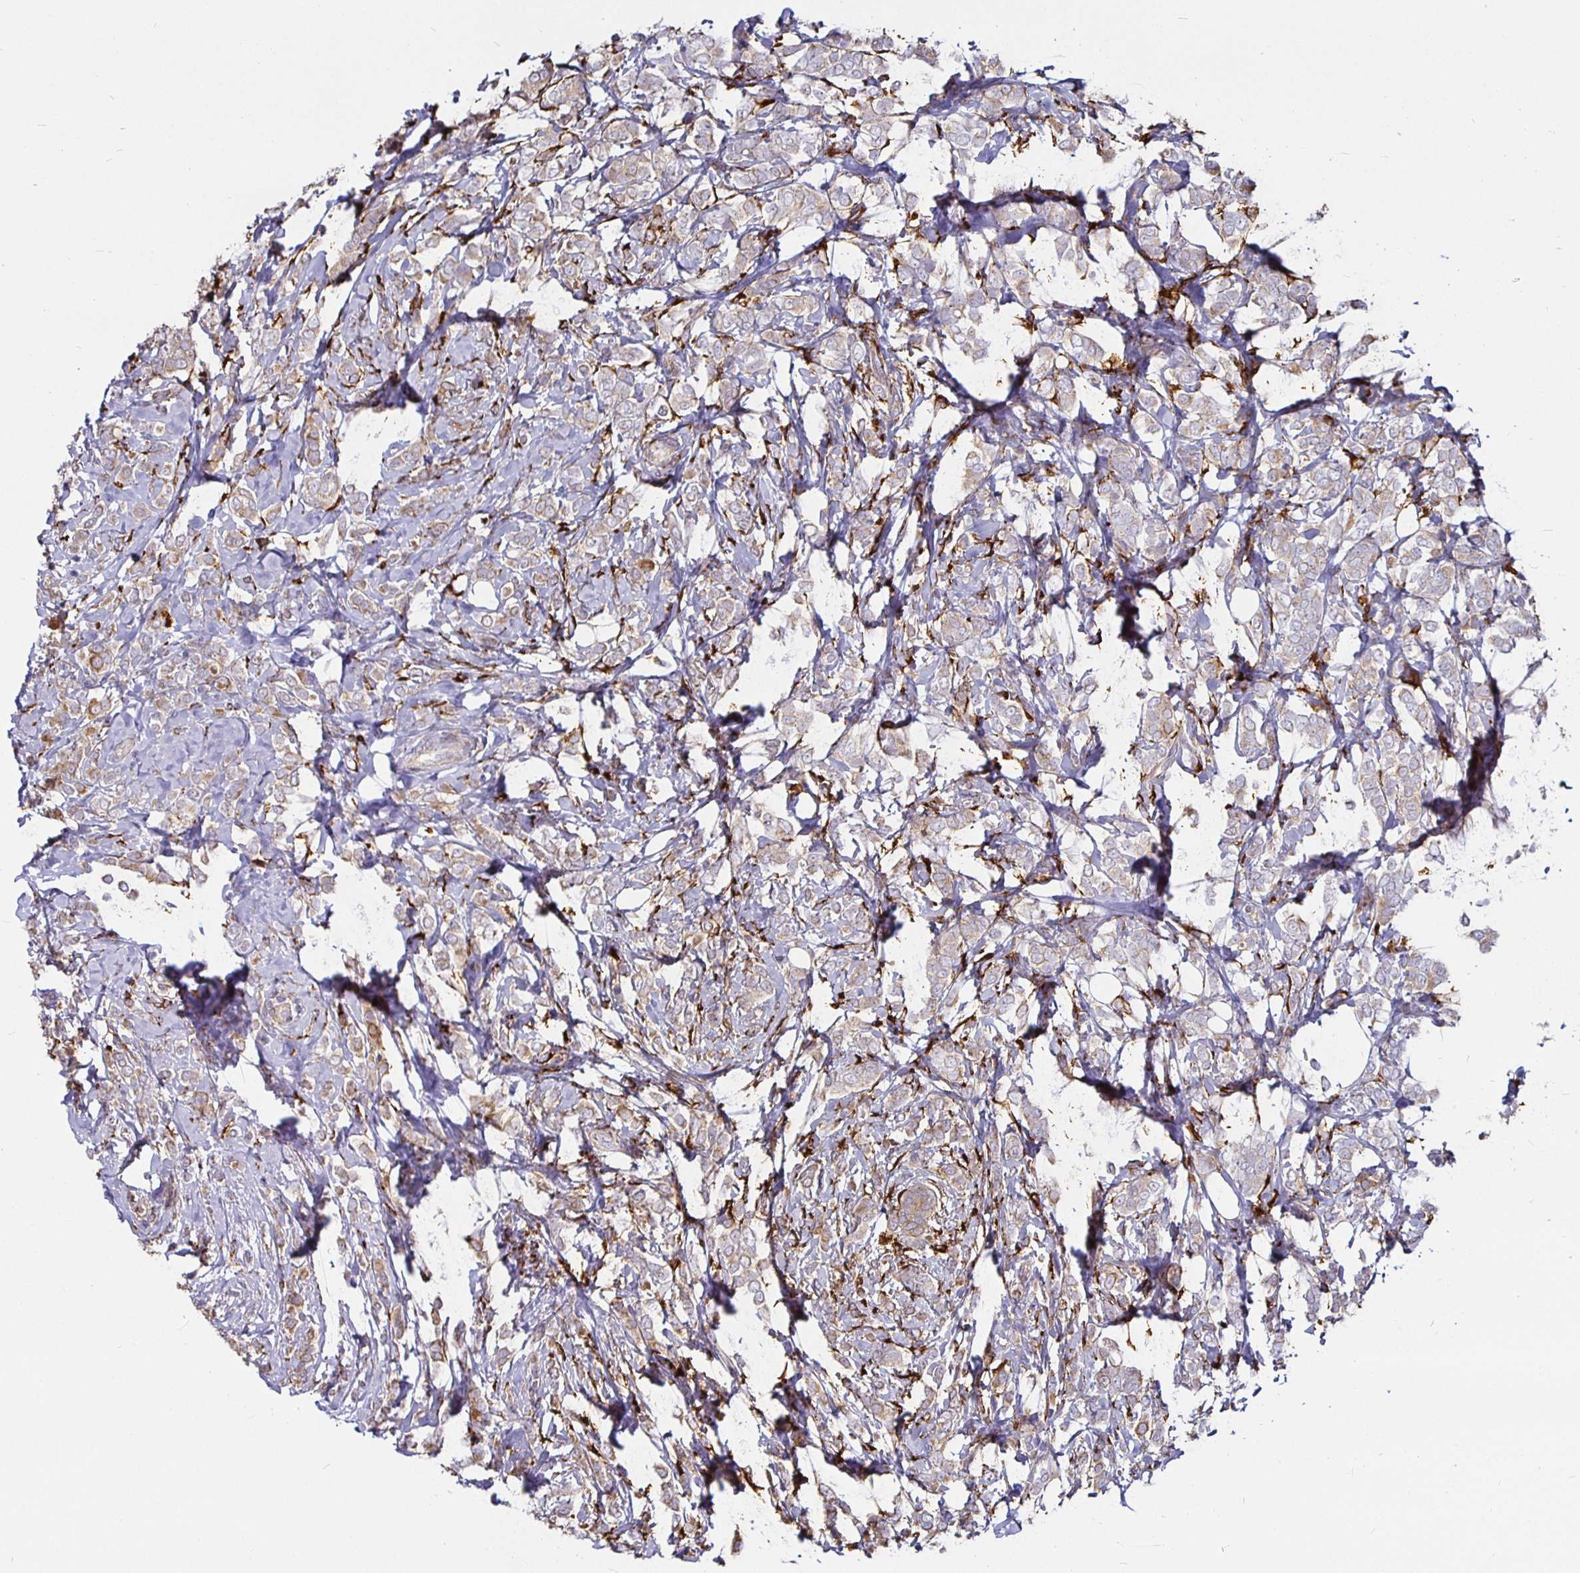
{"staining": {"intensity": "weak", "quantity": "<25%", "location": "cytoplasmic/membranous"}, "tissue": "breast cancer", "cell_type": "Tumor cells", "image_type": "cancer", "snomed": [{"axis": "morphology", "description": "Lobular carcinoma"}, {"axis": "topography", "description": "Breast"}], "caption": "This image is of breast lobular carcinoma stained with immunohistochemistry (IHC) to label a protein in brown with the nuclei are counter-stained blue. There is no expression in tumor cells.", "gene": "P4HA2", "patient": {"sex": "female", "age": 49}}